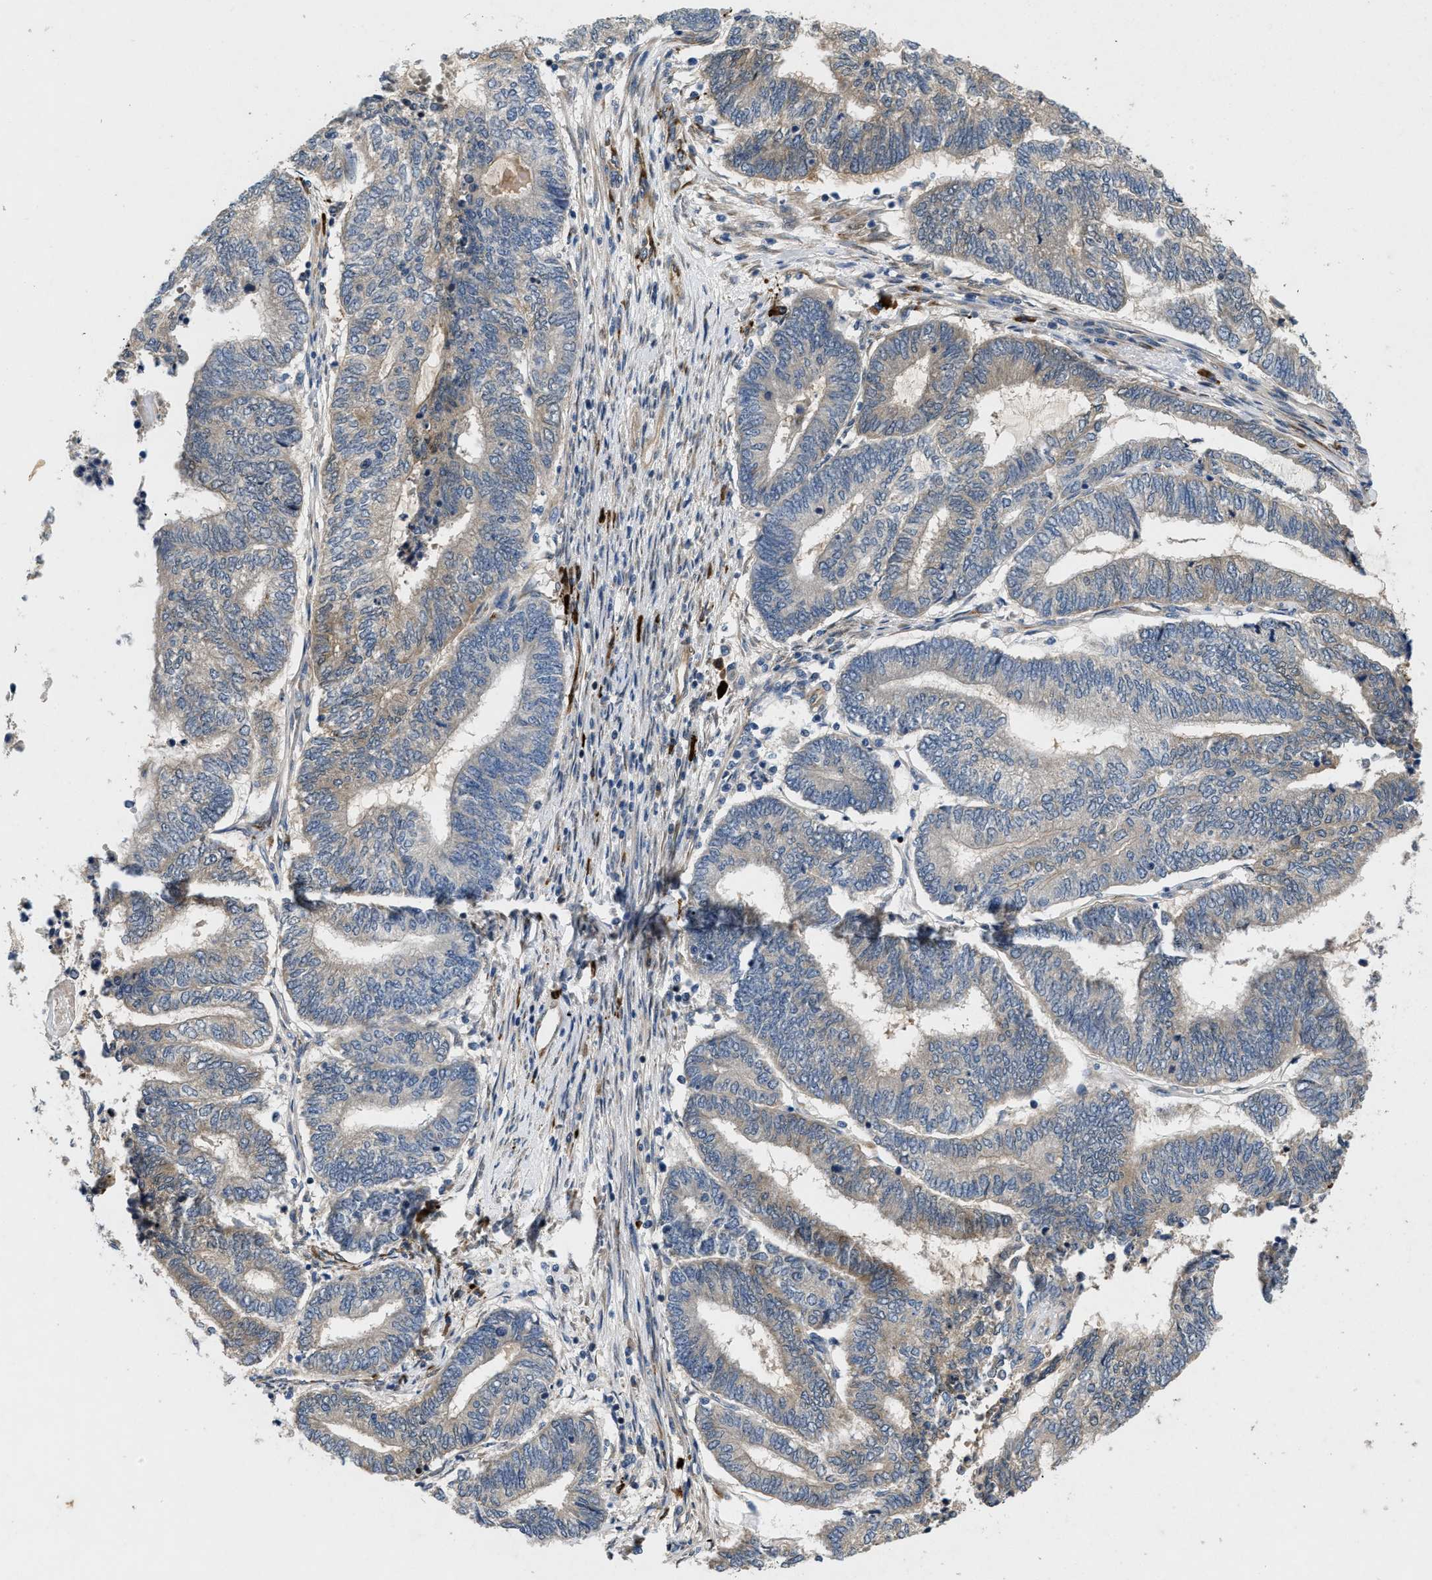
{"staining": {"intensity": "moderate", "quantity": "25%-75%", "location": "cytoplasmic/membranous"}, "tissue": "endometrial cancer", "cell_type": "Tumor cells", "image_type": "cancer", "snomed": [{"axis": "morphology", "description": "Adenocarcinoma, NOS"}, {"axis": "topography", "description": "Uterus"}, {"axis": "topography", "description": "Endometrium"}], "caption": "A micrograph of human adenocarcinoma (endometrial) stained for a protein demonstrates moderate cytoplasmic/membranous brown staining in tumor cells.", "gene": "HSPA12B", "patient": {"sex": "female", "age": 70}}